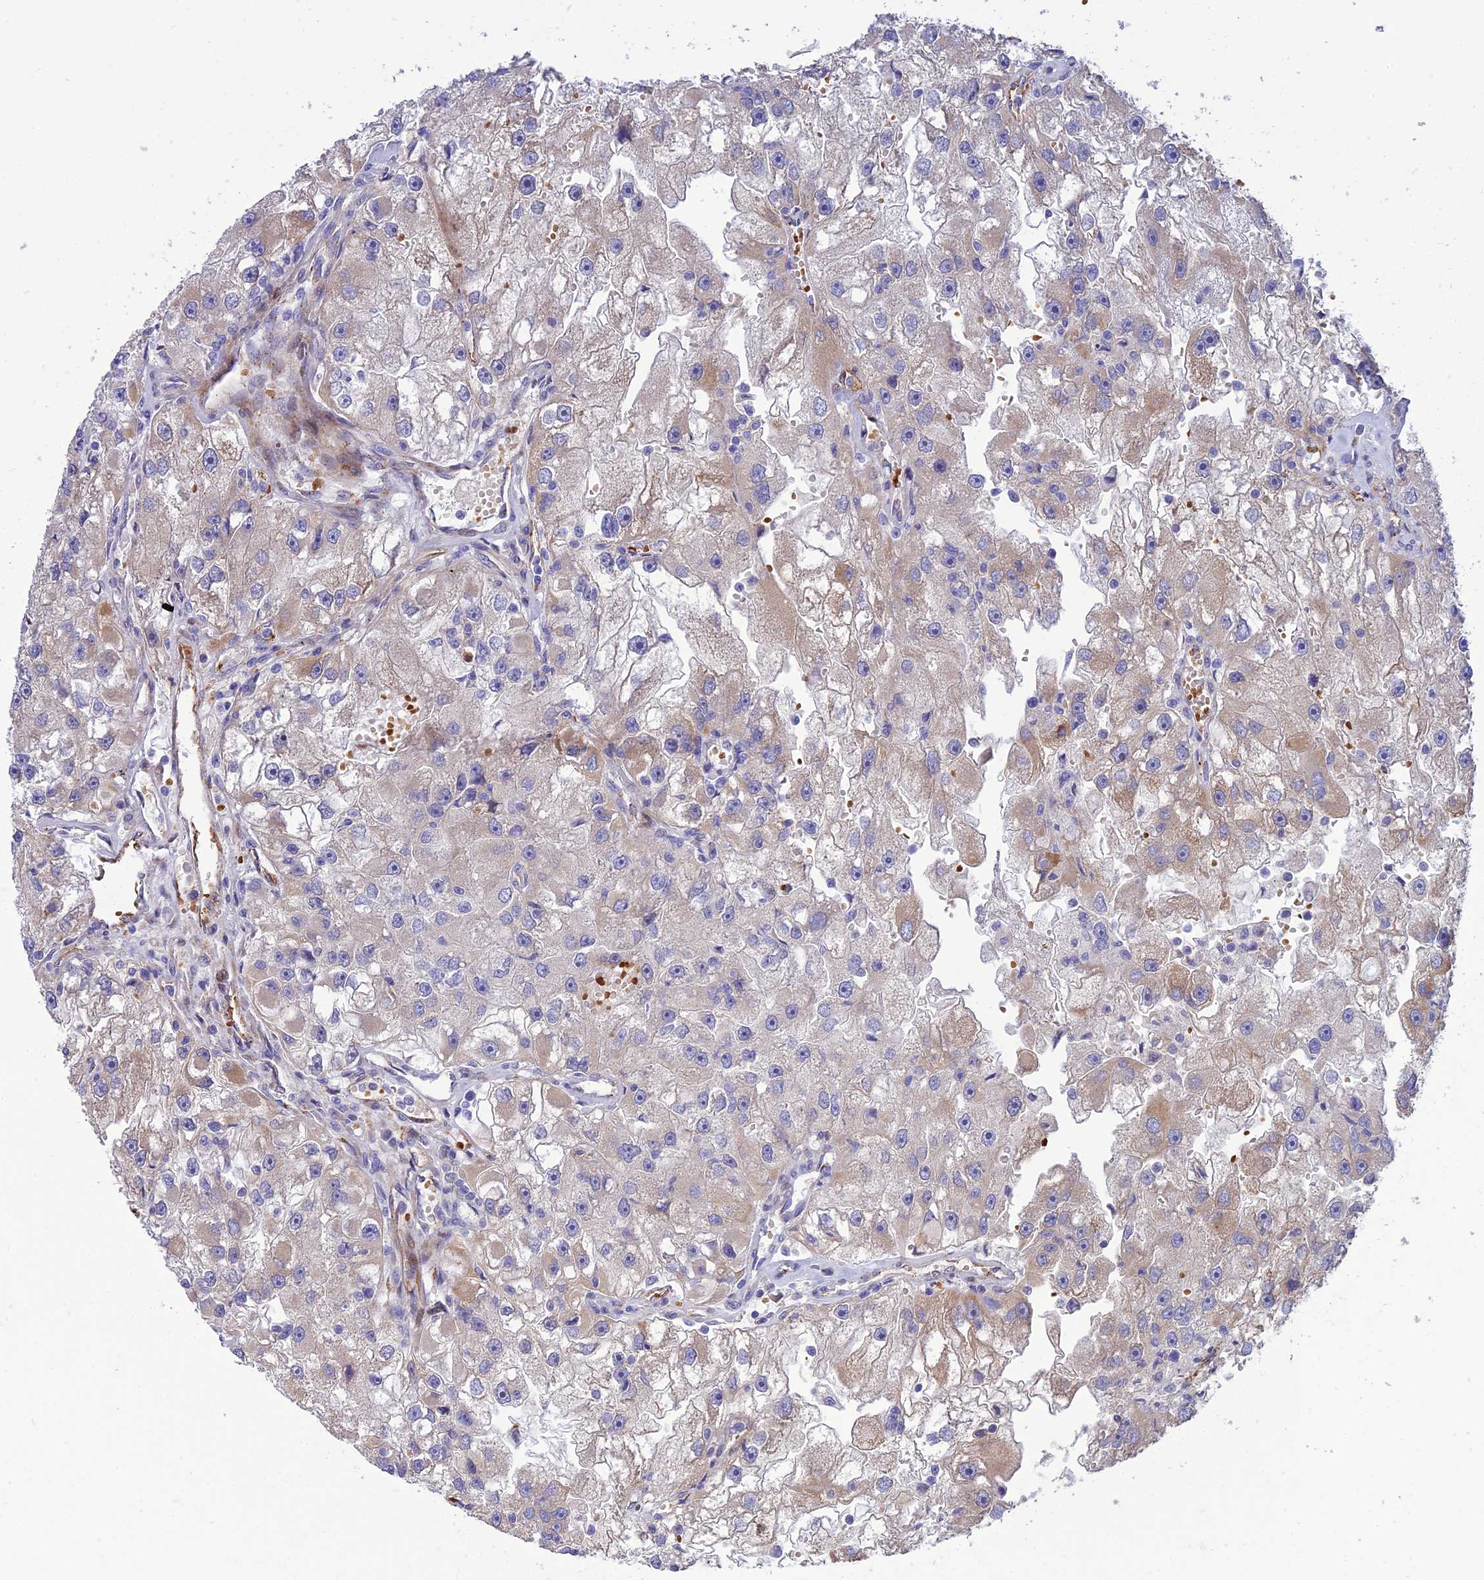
{"staining": {"intensity": "weak", "quantity": "25%-75%", "location": "cytoplasmic/membranous"}, "tissue": "renal cancer", "cell_type": "Tumor cells", "image_type": "cancer", "snomed": [{"axis": "morphology", "description": "Adenocarcinoma, NOS"}, {"axis": "topography", "description": "Kidney"}], "caption": "Approximately 25%-75% of tumor cells in human renal cancer display weak cytoplasmic/membranous protein expression as visualized by brown immunohistochemical staining.", "gene": "SEL1L3", "patient": {"sex": "male", "age": 63}}